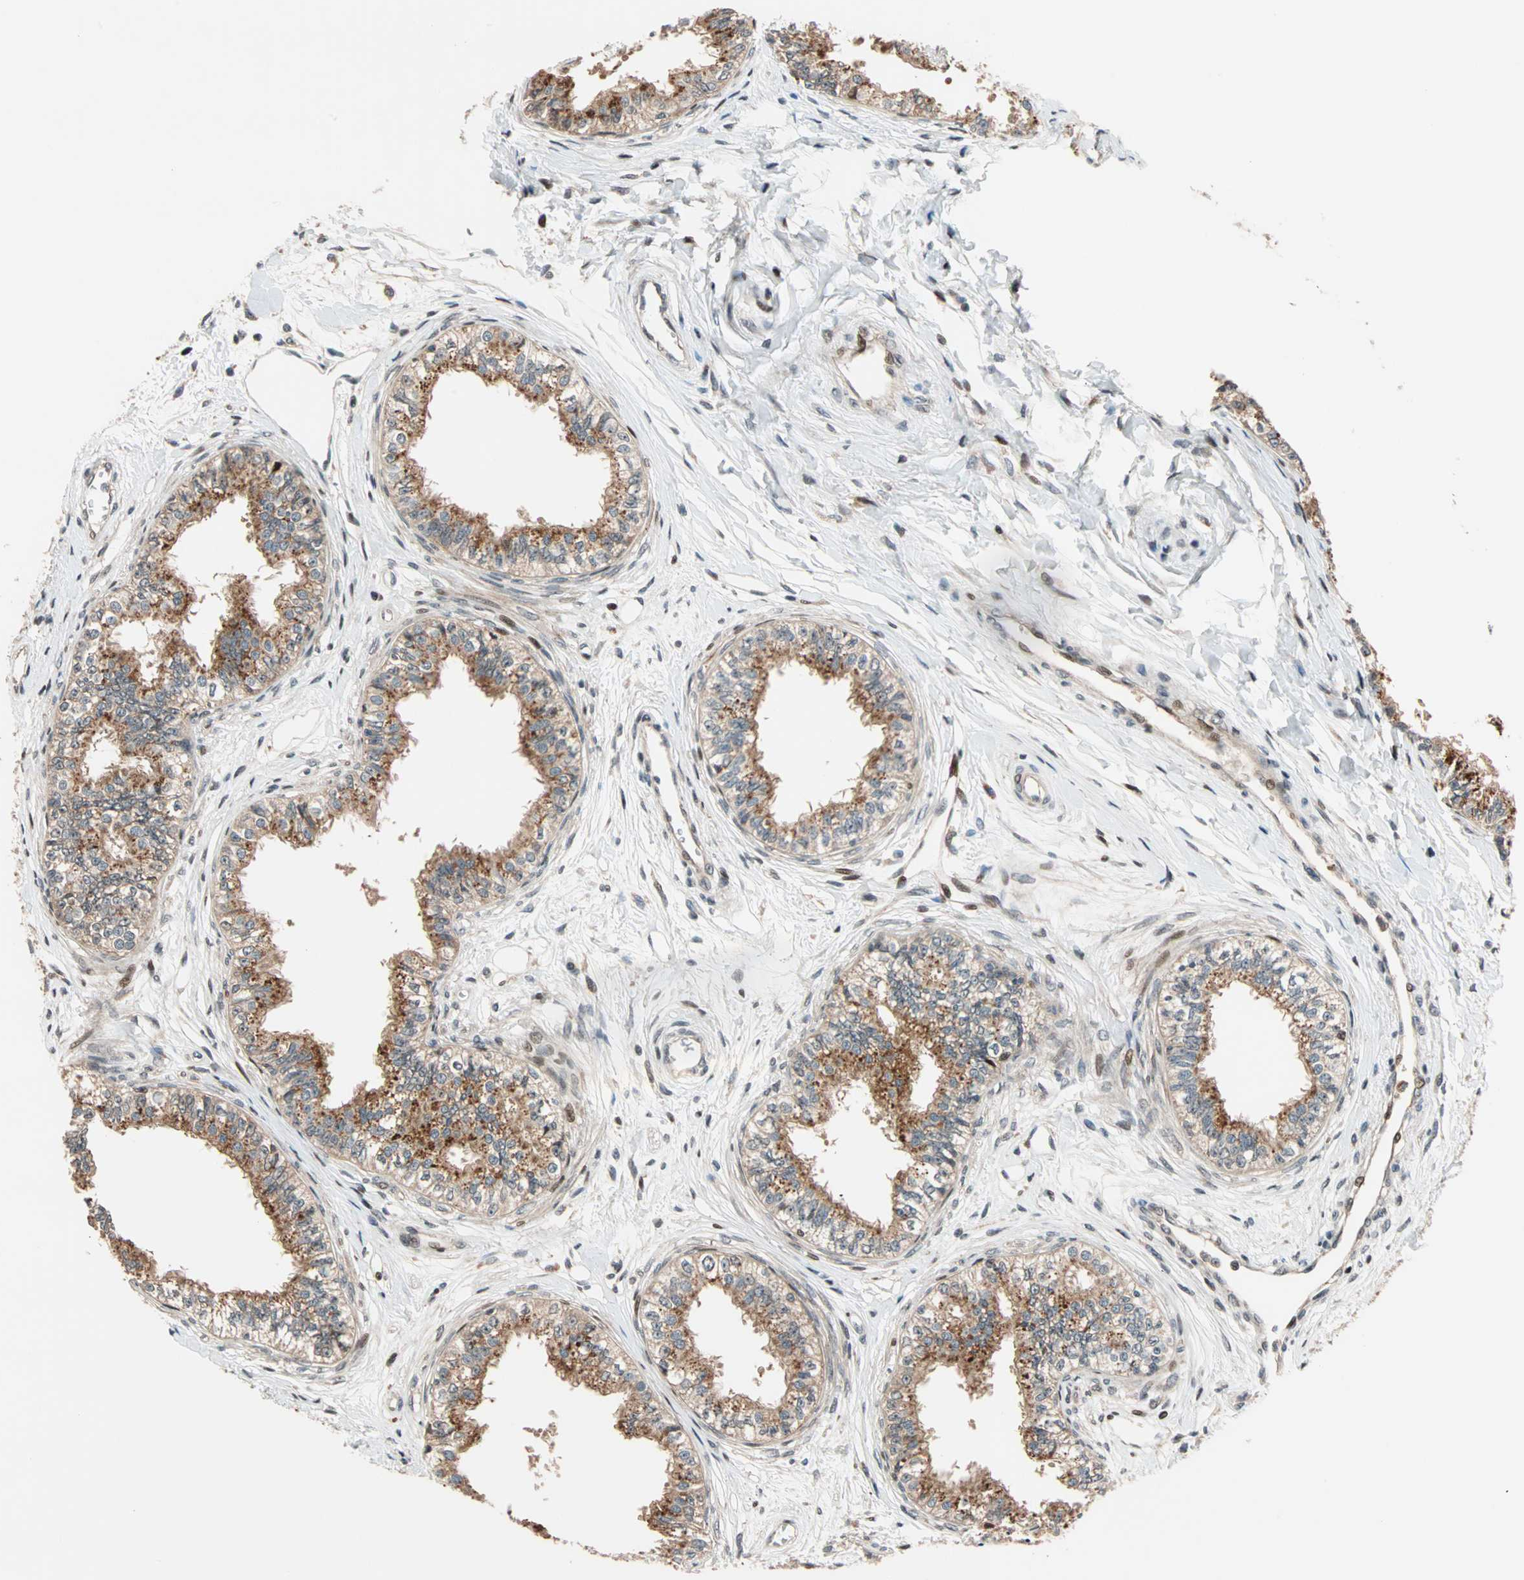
{"staining": {"intensity": "moderate", "quantity": ">75%", "location": "cytoplasmic/membranous"}, "tissue": "epididymis", "cell_type": "Glandular cells", "image_type": "normal", "snomed": [{"axis": "morphology", "description": "Normal tissue, NOS"}, {"axis": "morphology", "description": "Adenocarcinoma, metastatic, NOS"}, {"axis": "topography", "description": "Testis"}, {"axis": "topography", "description": "Epididymis"}], "caption": "A medium amount of moderate cytoplasmic/membranous expression is appreciated in approximately >75% of glandular cells in unremarkable epididymis. Ihc stains the protein in brown and the nuclei are stained blue.", "gene": "HECW1", "patient": {"sex": "male", "age": 26}}